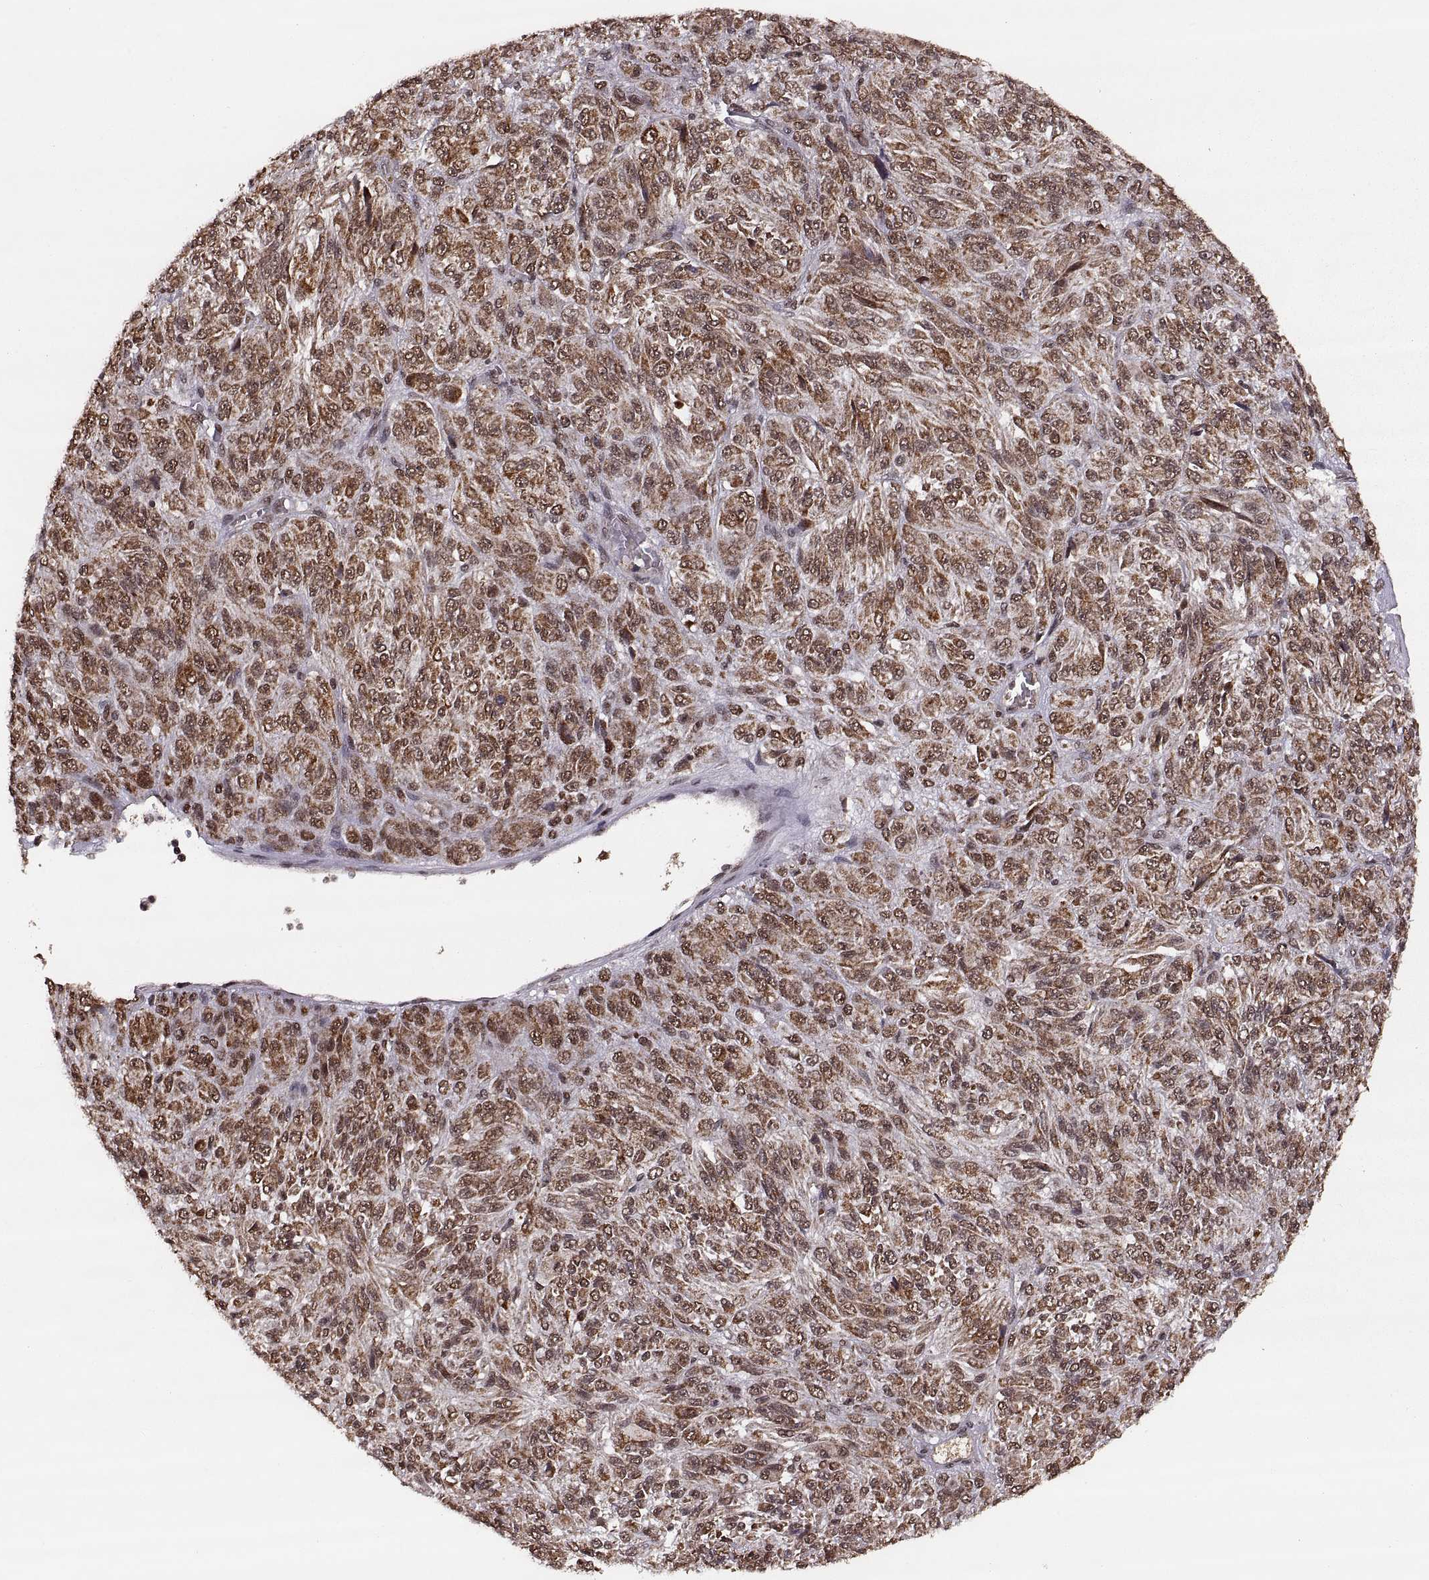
{"staining": {"intensity": "strong", "quantity": ">75%", "location": "cytoplasmic/membranous,nuclear"}, "tissue": "melanoma", "cell_type": "Tumor cells", "image_type": "cancer", "snomed": [{"axis": "morphology", "description": "Malignant melanoma, Metastatic site"}, {"axis": "topography", "description": "Brain"}], "caption": "Immunohistochemical staining of human melanoma shows high levels of strong cytoplasmic/membranous and nuclear expression in about >75% of tumor cells.", "gene": "RFT1", "patient": {"sex": "female", "age": 56}}